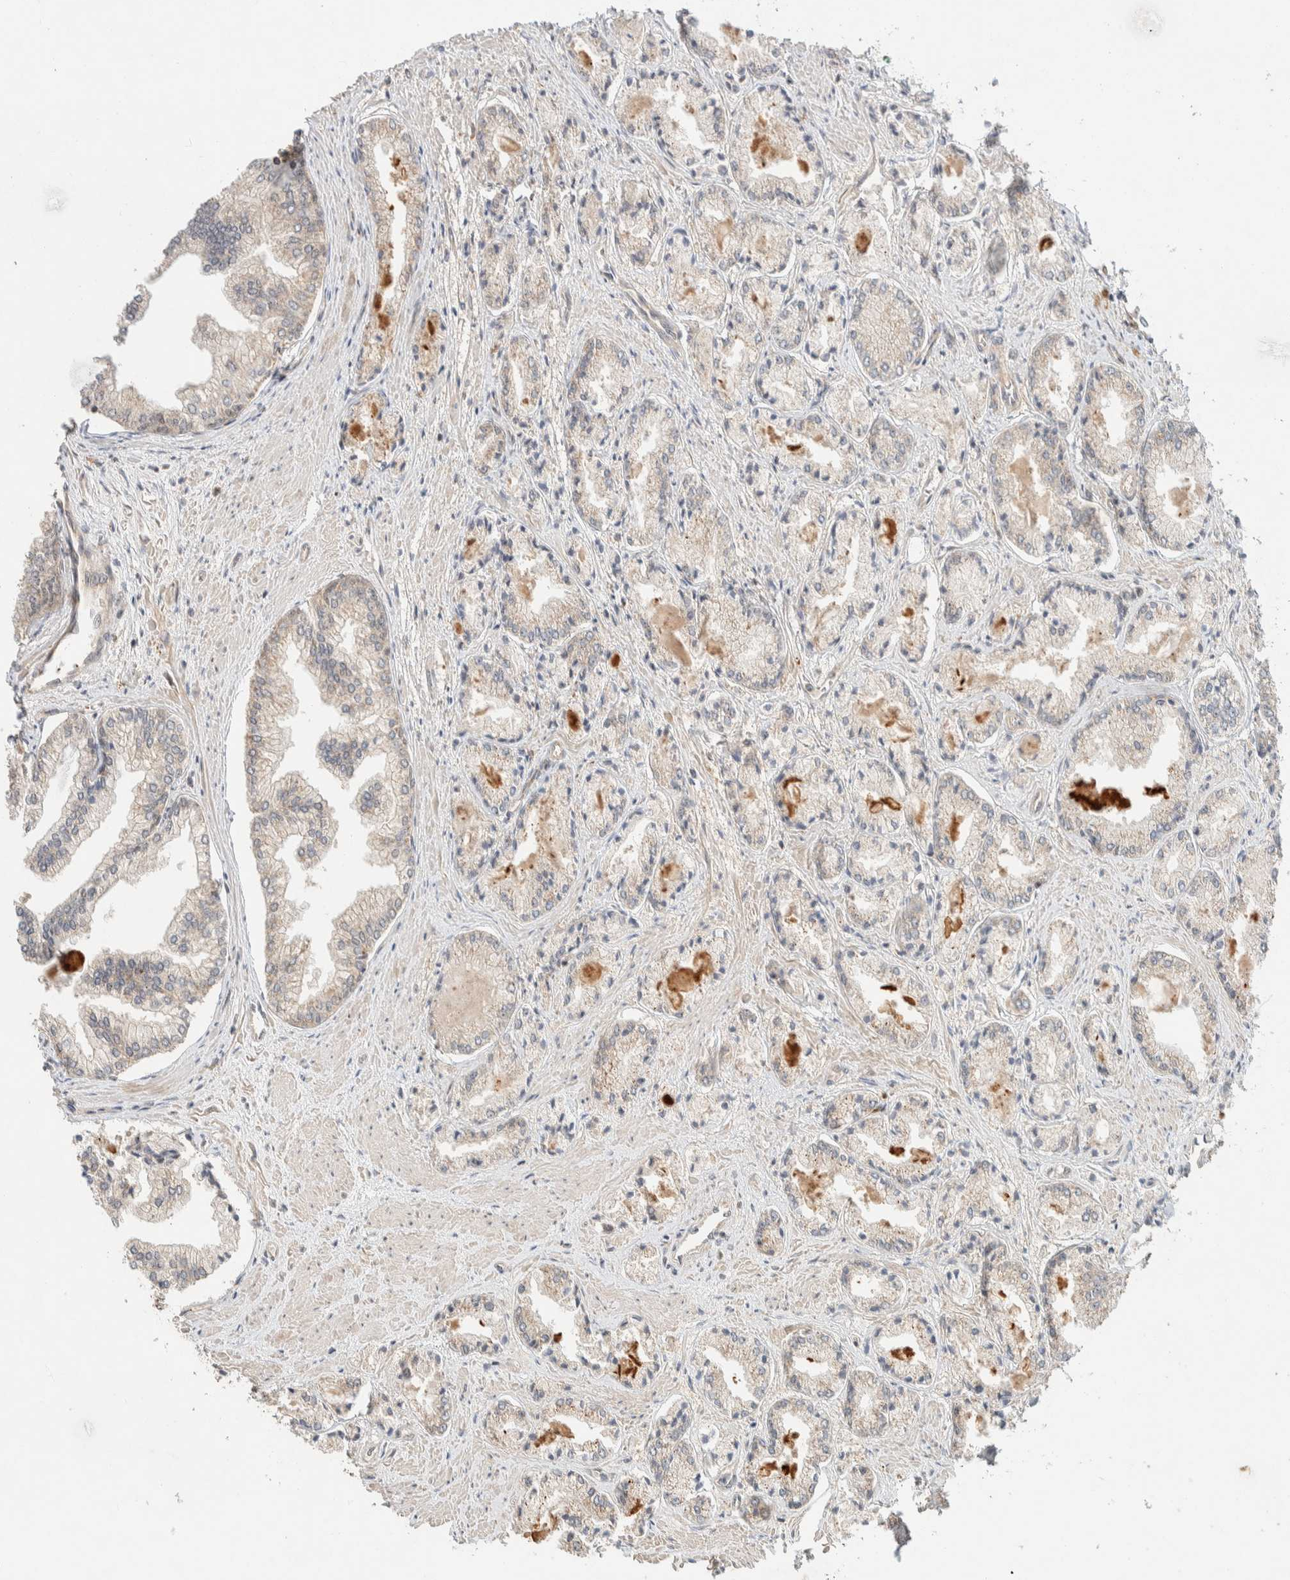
{"staining": {"intensity": "weak", "quantity": "<25%", "location": "cytoplasmic/membranous"}, "tissue": "prostate cancer", "cell_type": "Tumor cells", "image_type": "cancer", "snomed": [{"axis": "morphology", "description": "Adenocarcinoma, Low grade"}, {"axis": "topography", "description": "Prostate"}], "caption": "DAB immunohistochemical staining of human prostate cancer (adenocarcinoma (low-grade)) displays no significant expression in tumor cells.", "gene": "KIF9", "patient": {"sex": "male", "age": 52}}